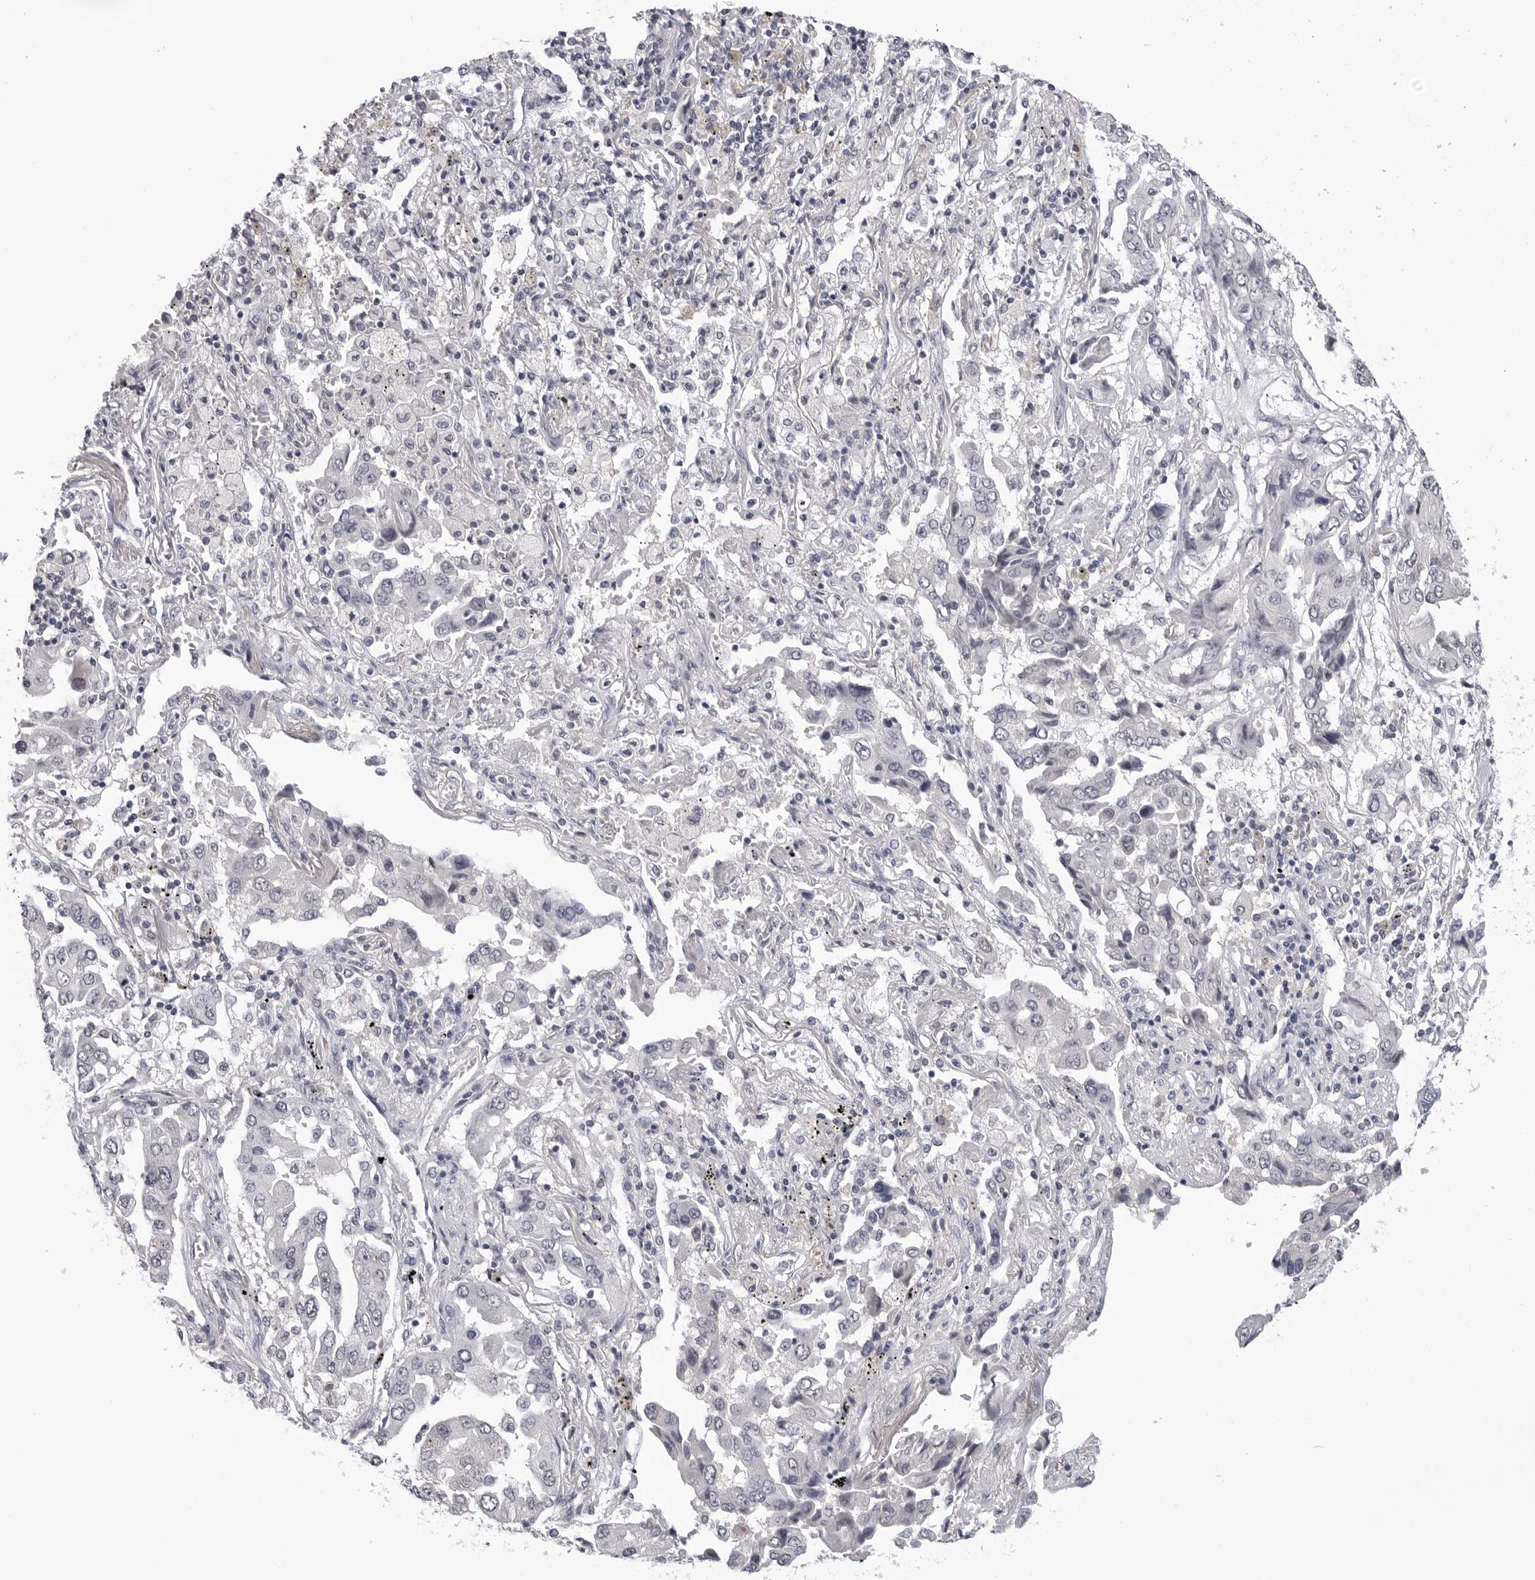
{"staining": {"intensity": "negative", "quantity": "none", "location": "none"}, "tissue": "lung cancer", "cell_type": "Tumor cells", "image_type": "cancer", "snomed": [{"axis": "morphology", "description": "Adenocarcinoma, NOS"}, {"axis": "topography", "description": "Lung"}], "caption": "A high-resolution histopathology image shows immunohistochemistry (IHC) staining of adenocarcinoma (lung), which shows no significant expression in tumor cells.", "gene": "CDK20", "patient": {"sex": "female", "age": 65}}